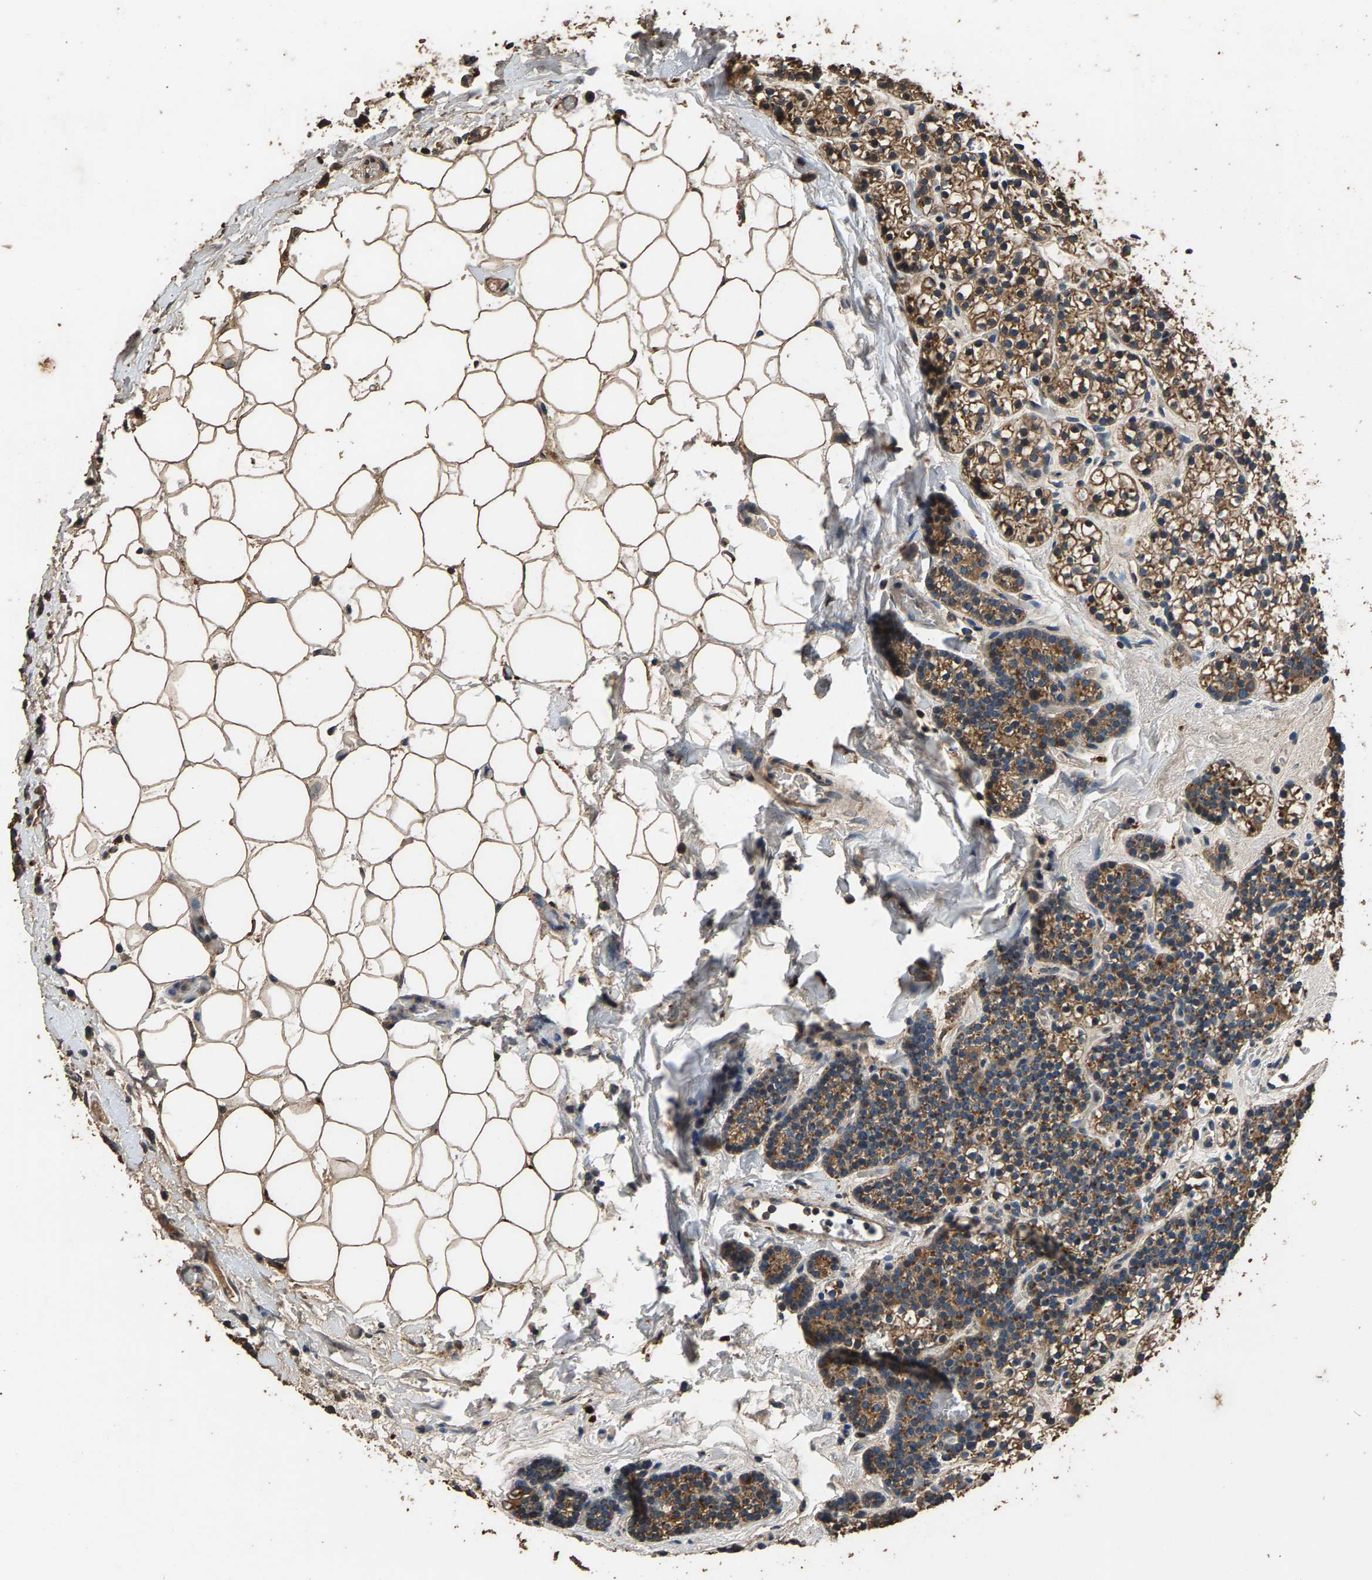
{"staining": {"intensity": "moderate", "quantity": ">75%", "location": "cytoplasmic/membranous"}, "tissue": "parathyroid gland", "cell_type": "Glandular cells", "image_type": "normal", "snomed": [{"axis": "morphology", "description": "Normal tissue, NOS"}, {"axis": "morphology", "description": "Adenoma, NOS"}, {"axis": "topography", "description": "Parathyroid gland"}], "caption": "Immunohistochemistry (DAB) staining of unremarkable human parathyroid gland demonstrates moderate cytoplasmic/membranous protein positivity in approximately >75% of glandular cells.", "gene": "MRPL27", "patient": {"sex": "female", "age": 54}}